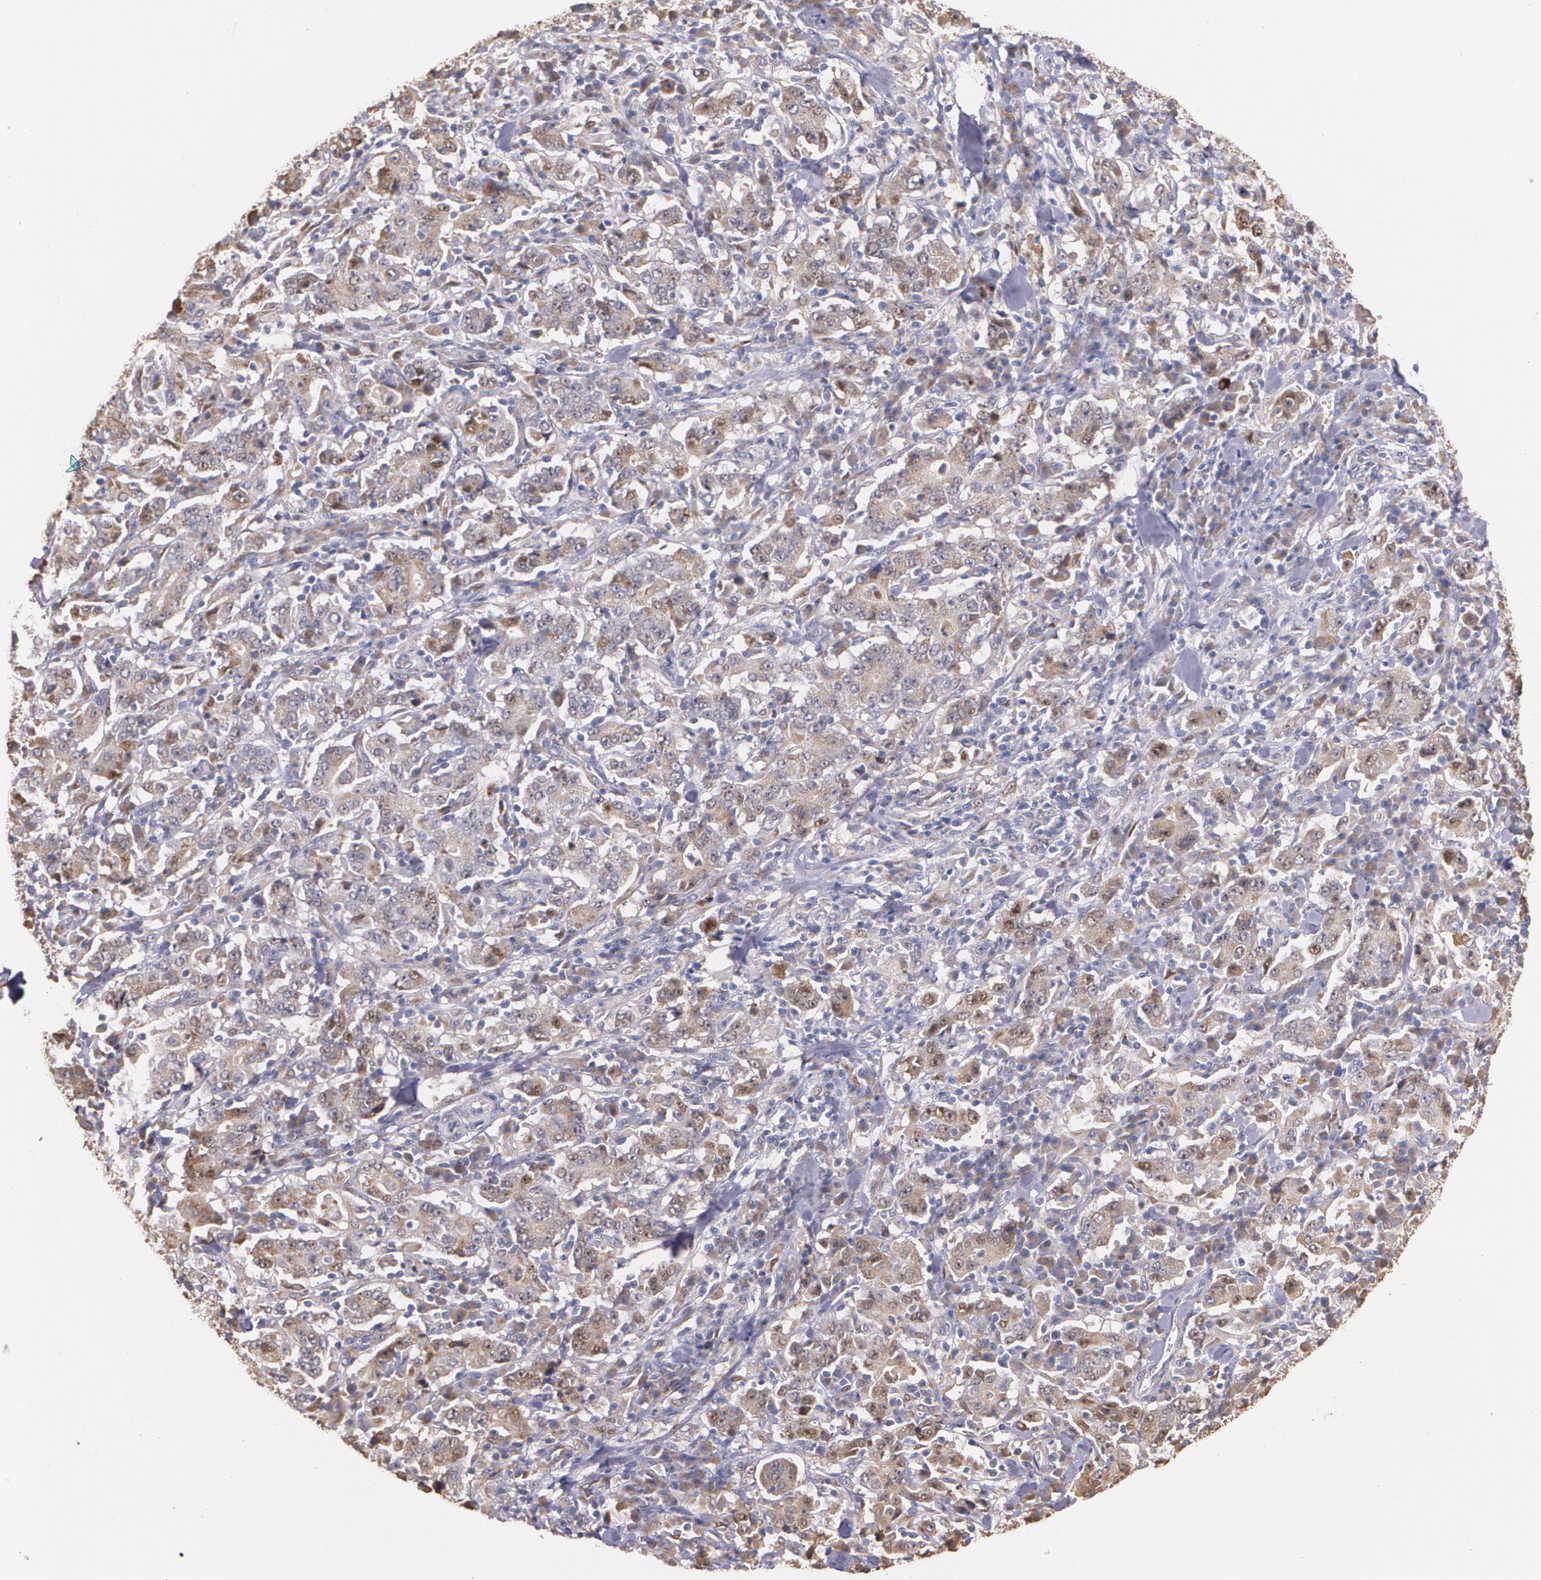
{"staining": {"intensity": "moderate", "quantity": ">75%", "location": "cytoplasmic/membranous"}, "tissue": "stomach cancer", "cell_type": "Tumor cells", "image_type": "cancer", "snomed": [{"axis": "morphology", "description": "Normal tissue, NOS"}, {"axis": "morphology", "description": "Adenocarcinoma, NOS"}, {"axis": "topography", "description": "Stomach, upper"}, {"axis": "topography", "description": "Stomach"}], "caption": "The image displays a brown stain indicating the presence of a protein in the cytoplasmic/membranous of tumor cells in stomach cancer (adenocarcinoma). Using DAB (3,3'-diaminobenzidine) (brown) and hematoxylin (blue) stains, captured at high magnification using brightfield microscopy.", "gene": "ATF3", "patient": {"sex": "male", "age": 59}}